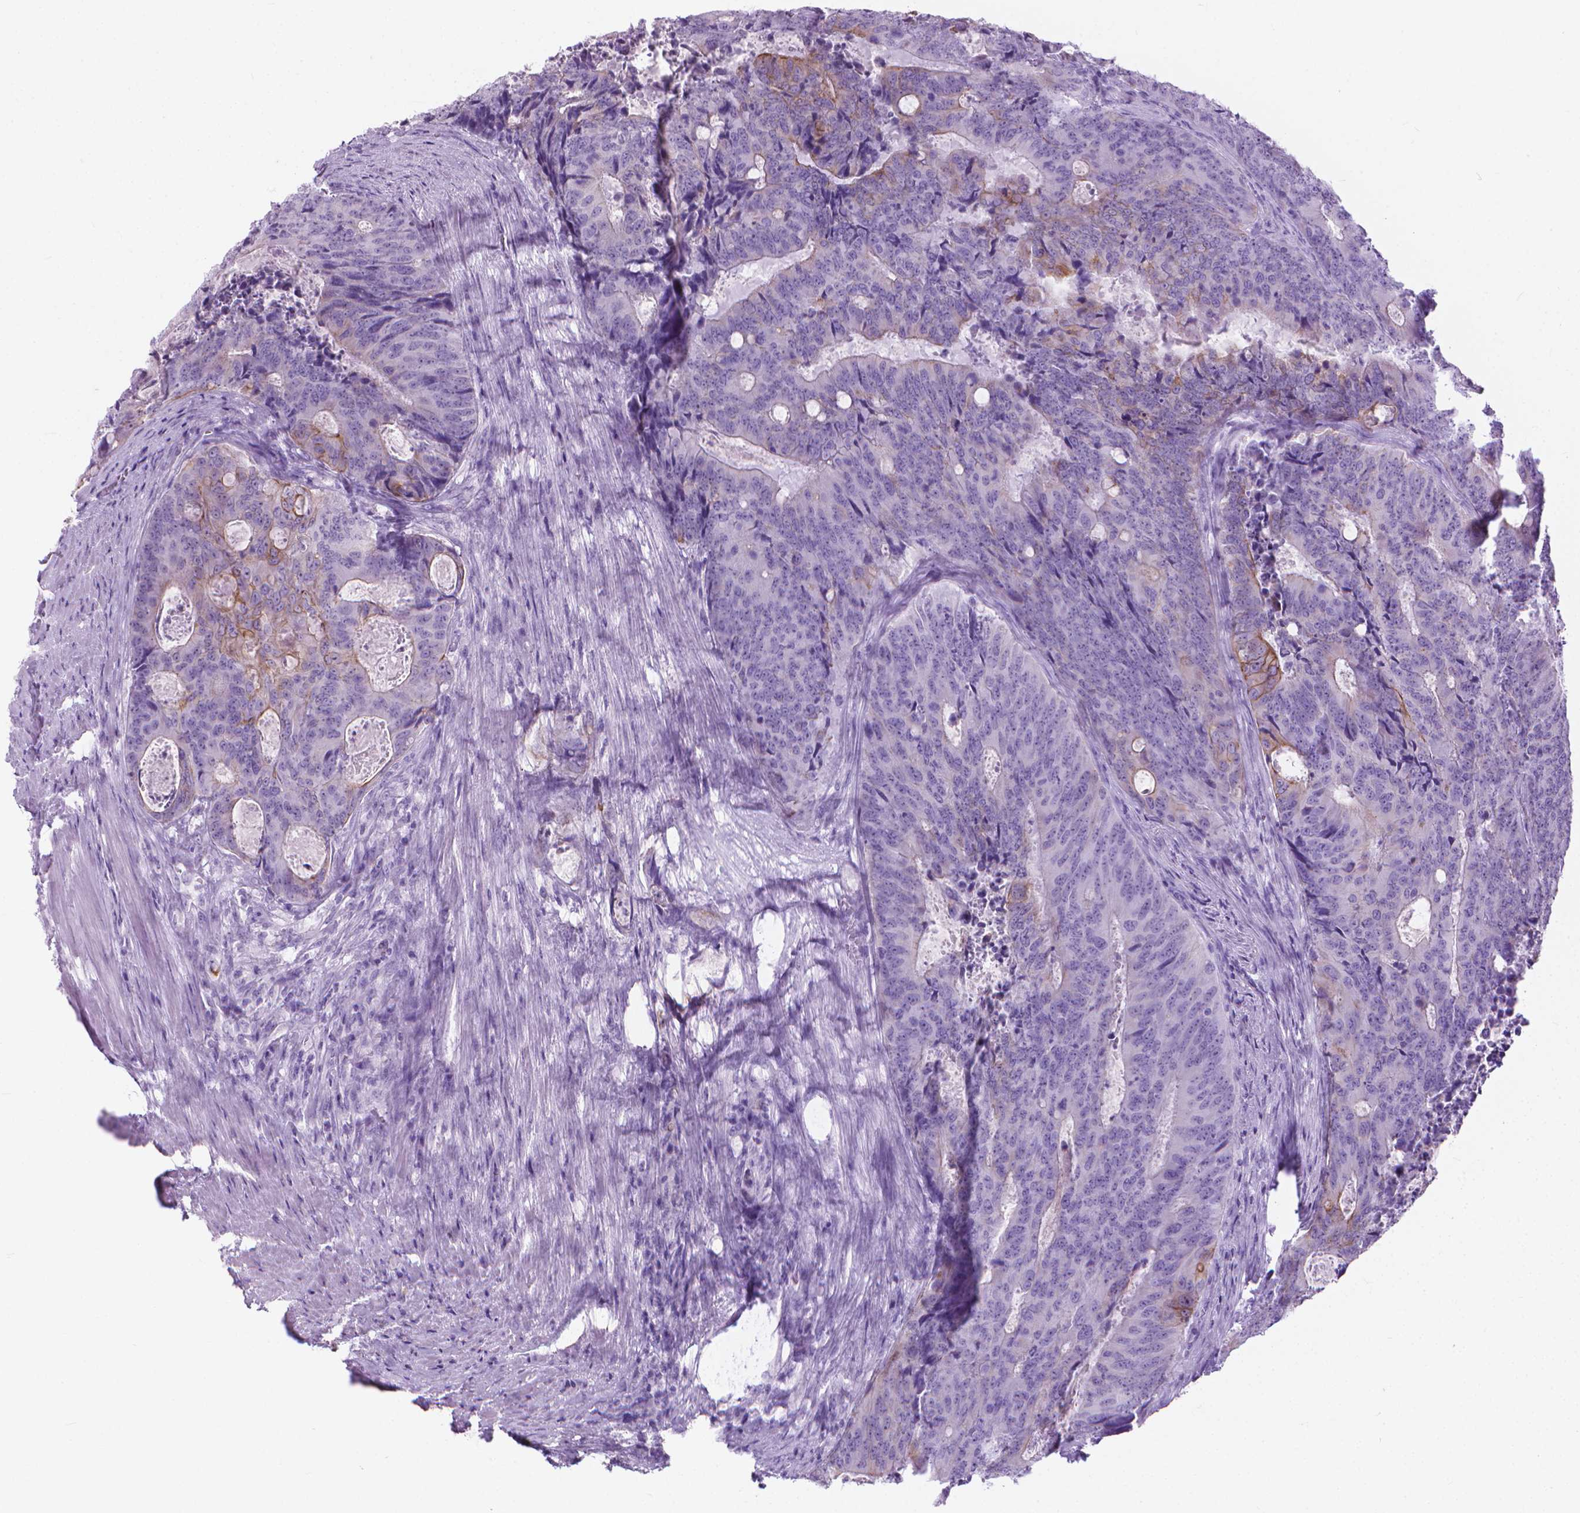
{"staining": {"intensity": "weak", "quantity": "<25%", "location": "cytoplasmic/membranous"}, "tissue": "colorectal cancer", "cell_type": "Tumor cells", "image_type": "cancer", "snomed": [{"axis": "morphology", "description": "Adenocarcinoma, NOS"}, {"axis": "topography", "description": "Colon"}], "caption": "Protein analysis of colorectal cancer demonstrates no significant positivity in tumor cells.", "gene": "HTR2B", "patient": {"sex": "male", "age": 67}}